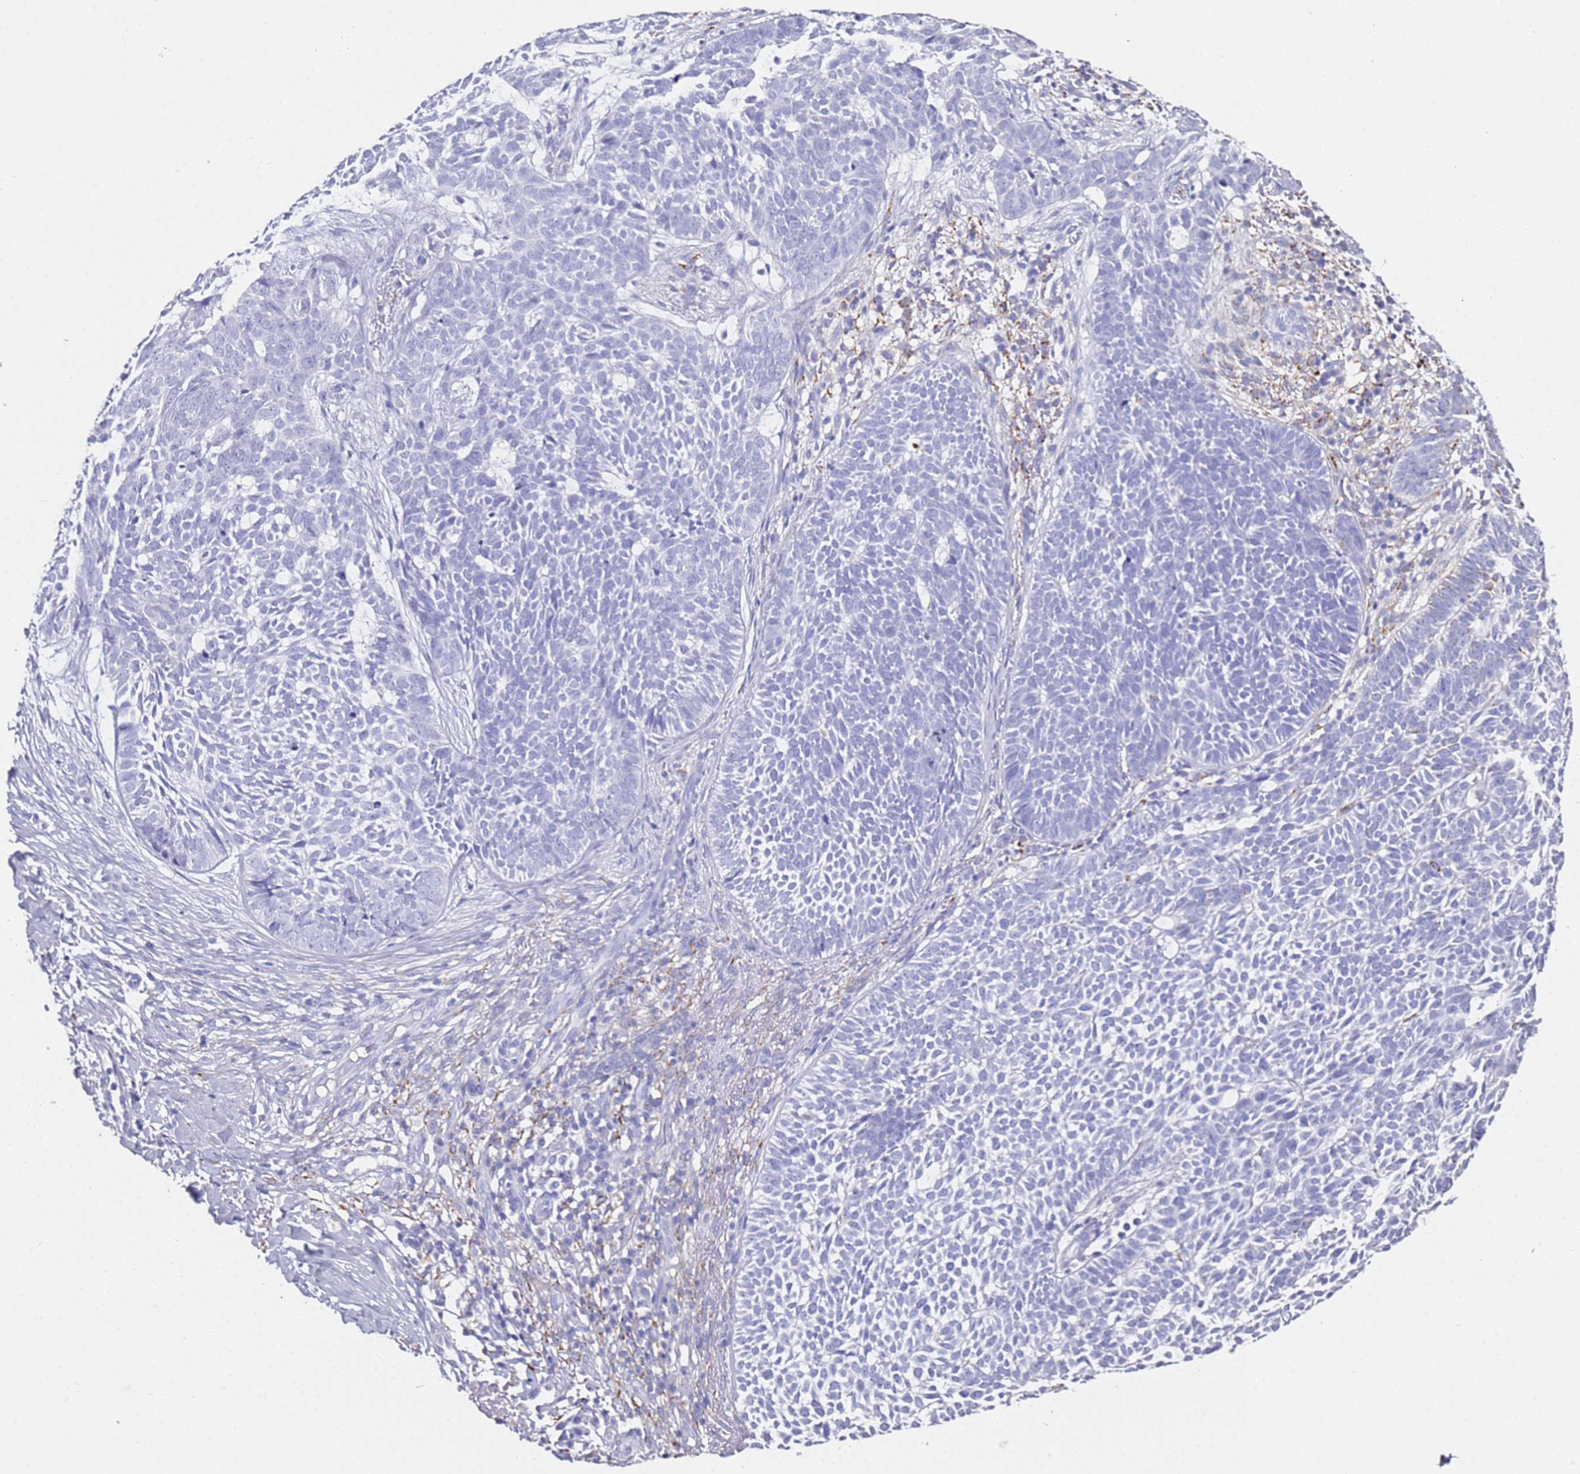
{"staining": {"intensity": "negative", "quantity": "none", "location": "none"}, "tissue": "skin cancer", "cell_type": "Tumor cells", "image_type": "cancer", "snomed": [{"axis": "morphology", "description": "Basal cell carcinoma"}, {"axis": "topography", "description": "Skin"}], "caption": "Immunohistochemistry image of human skin cancer stained for a protein (brown), which demonstrates no expression in tumor cells.", "gene": "PTBP2", "patient": {"sex": "female", "age": 78}}